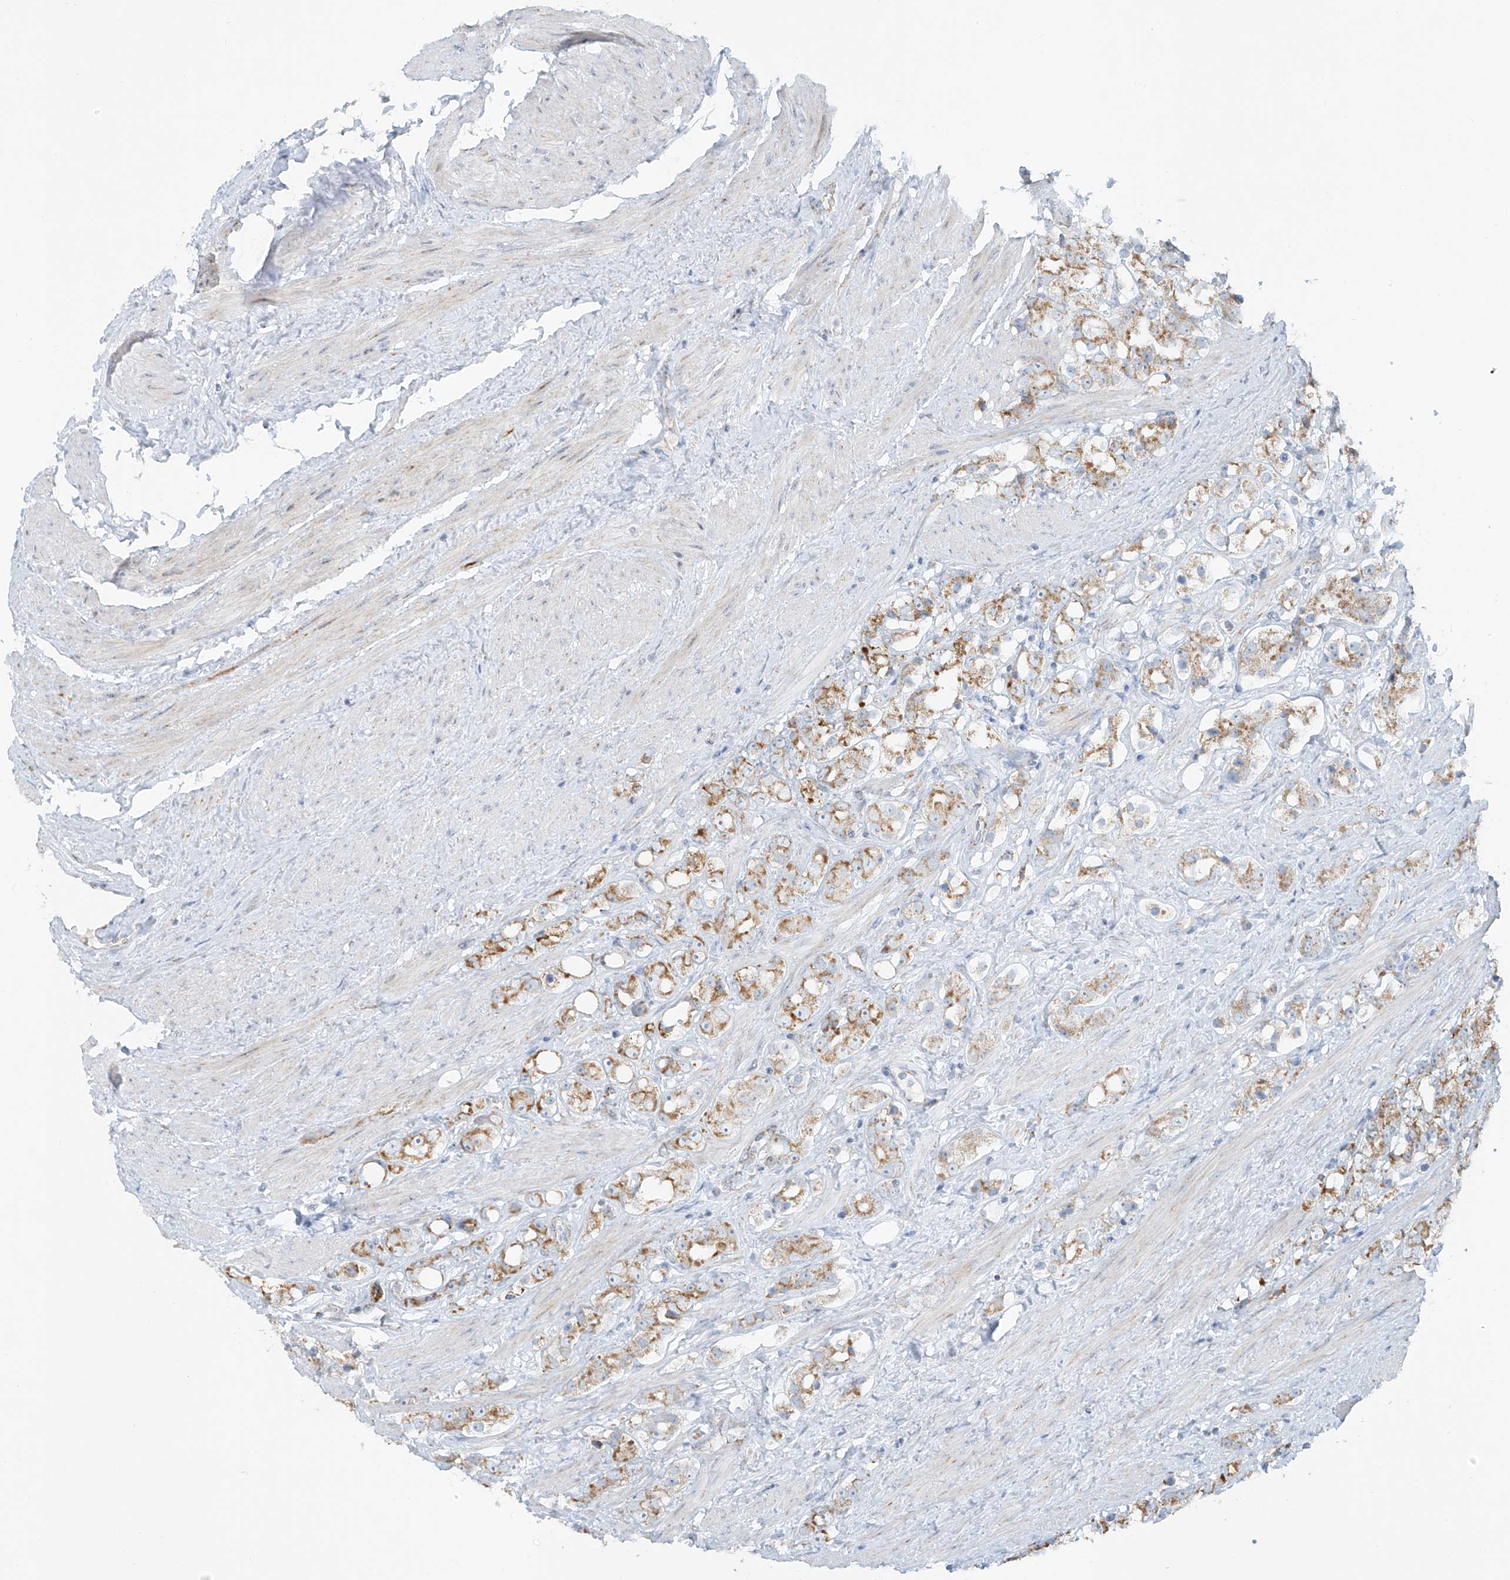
{"staining": {"intensity": "moderate", "quantity": ">75%", "location": "cytoplasmic/membranous"}, "tissue": "prostate cancer", "cell_type": "Tumor cells", "image_type": "cancer", "snomed": [{"axis": "morphology", "description": "Adenocarcinoma, NOS"}, {"axis": "topography", "description": "Prostate"}], "caption": "Tumor cells exhibit medium levels of moderate cytoplasmic/membranous positivity in approximately >75% of cells in human prostate cancer.", "gene": "SMDT1", "patient": {"sex": "male", "age": 79}}